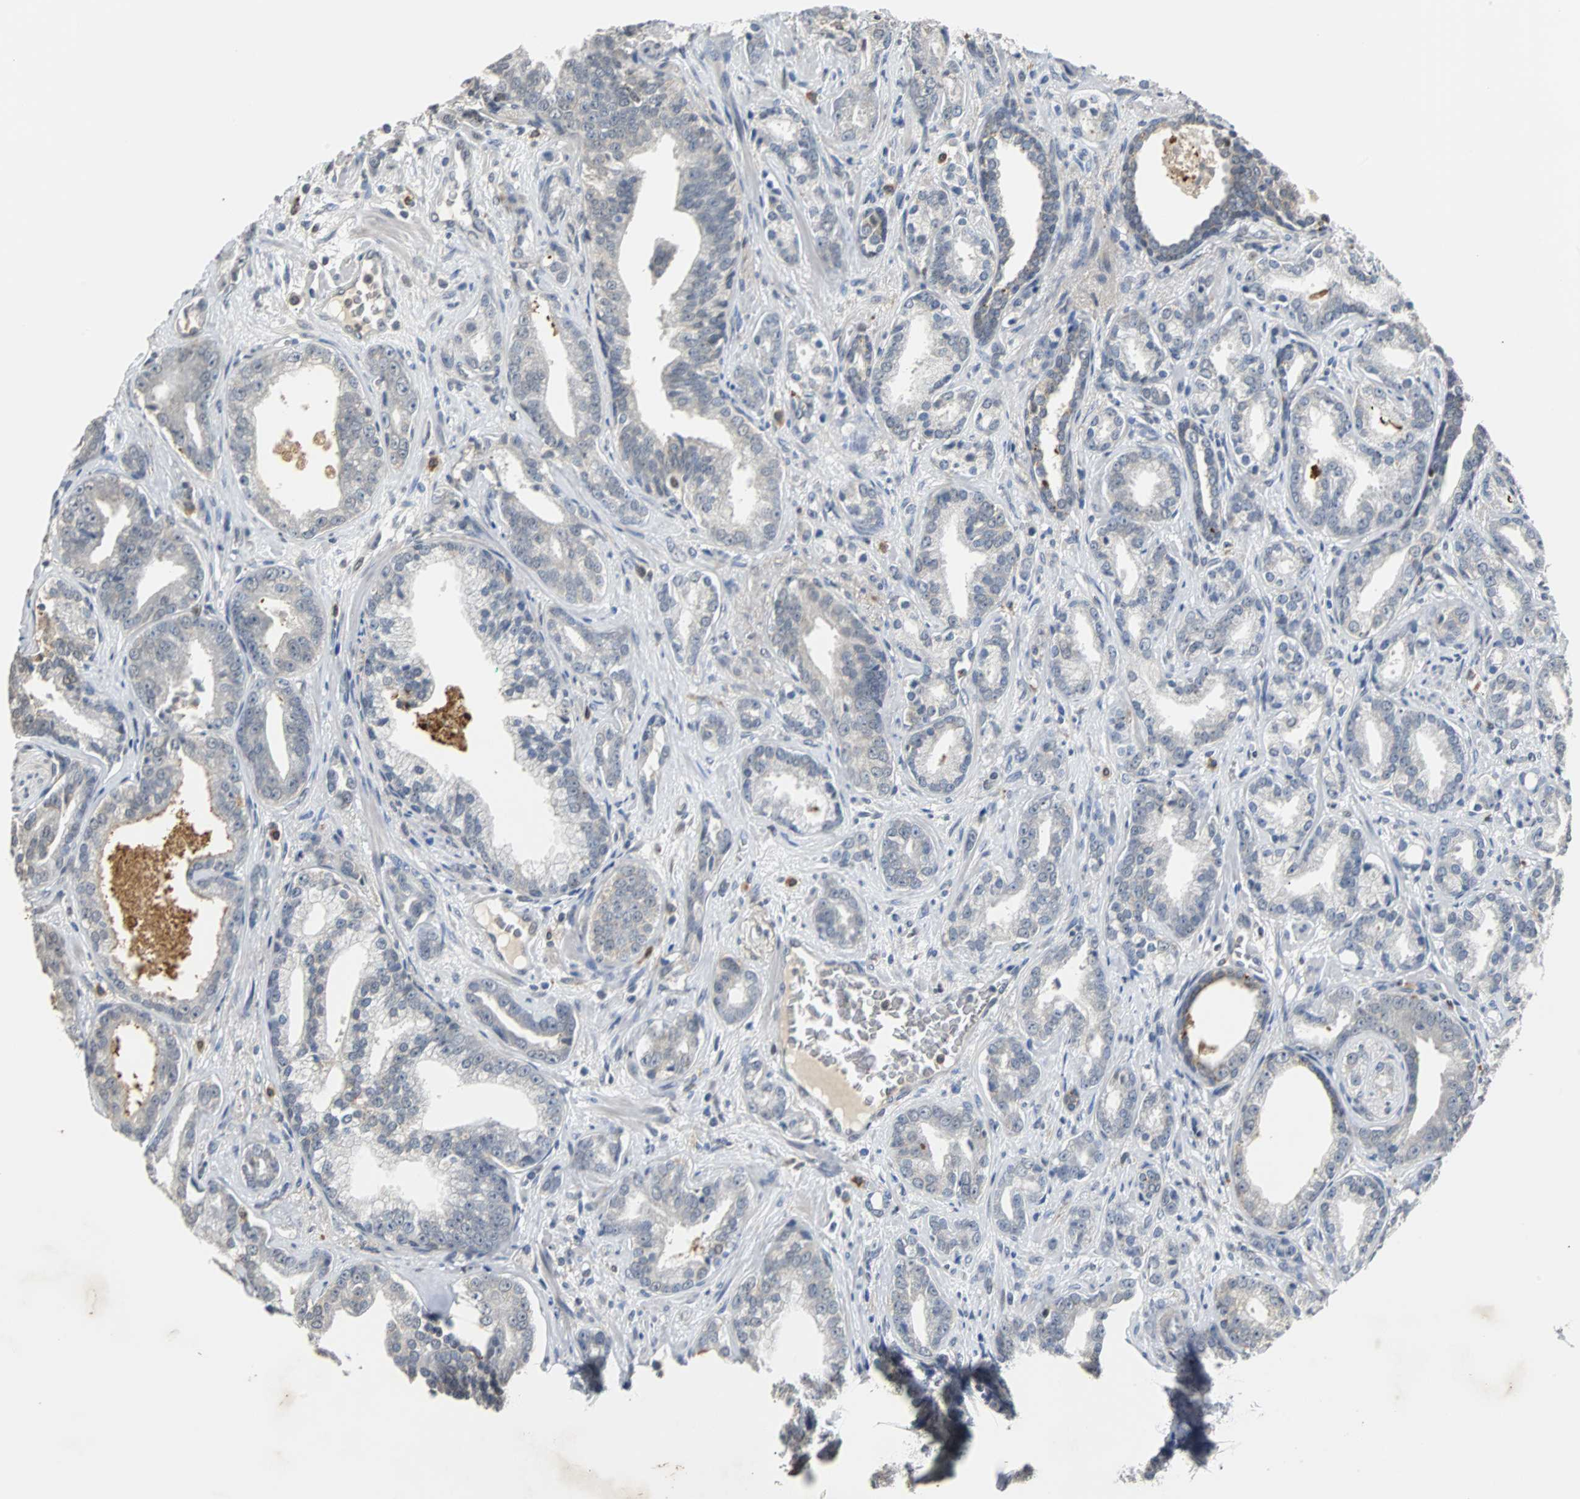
{"staining": {"intensity": "weak", "quantity": "<25%", "location": "cytoplasmic/membranous"}, "tissue": "prostate cancer", "cell_type": "Tumor cells", "image_type": "cancer", "snomed": [{"axis": "morphology", "description": "Adenocarcinoma, Low grade"}, {"axis": "topography", "description": "Prostate"}], "caption": "Micrograph shows no significant protein positivity in tumor cells of prostate cancer (adenocarcinoma (low-grade)).", "gene": "HLX", "patient": {"sex": "male", "age": 63}}